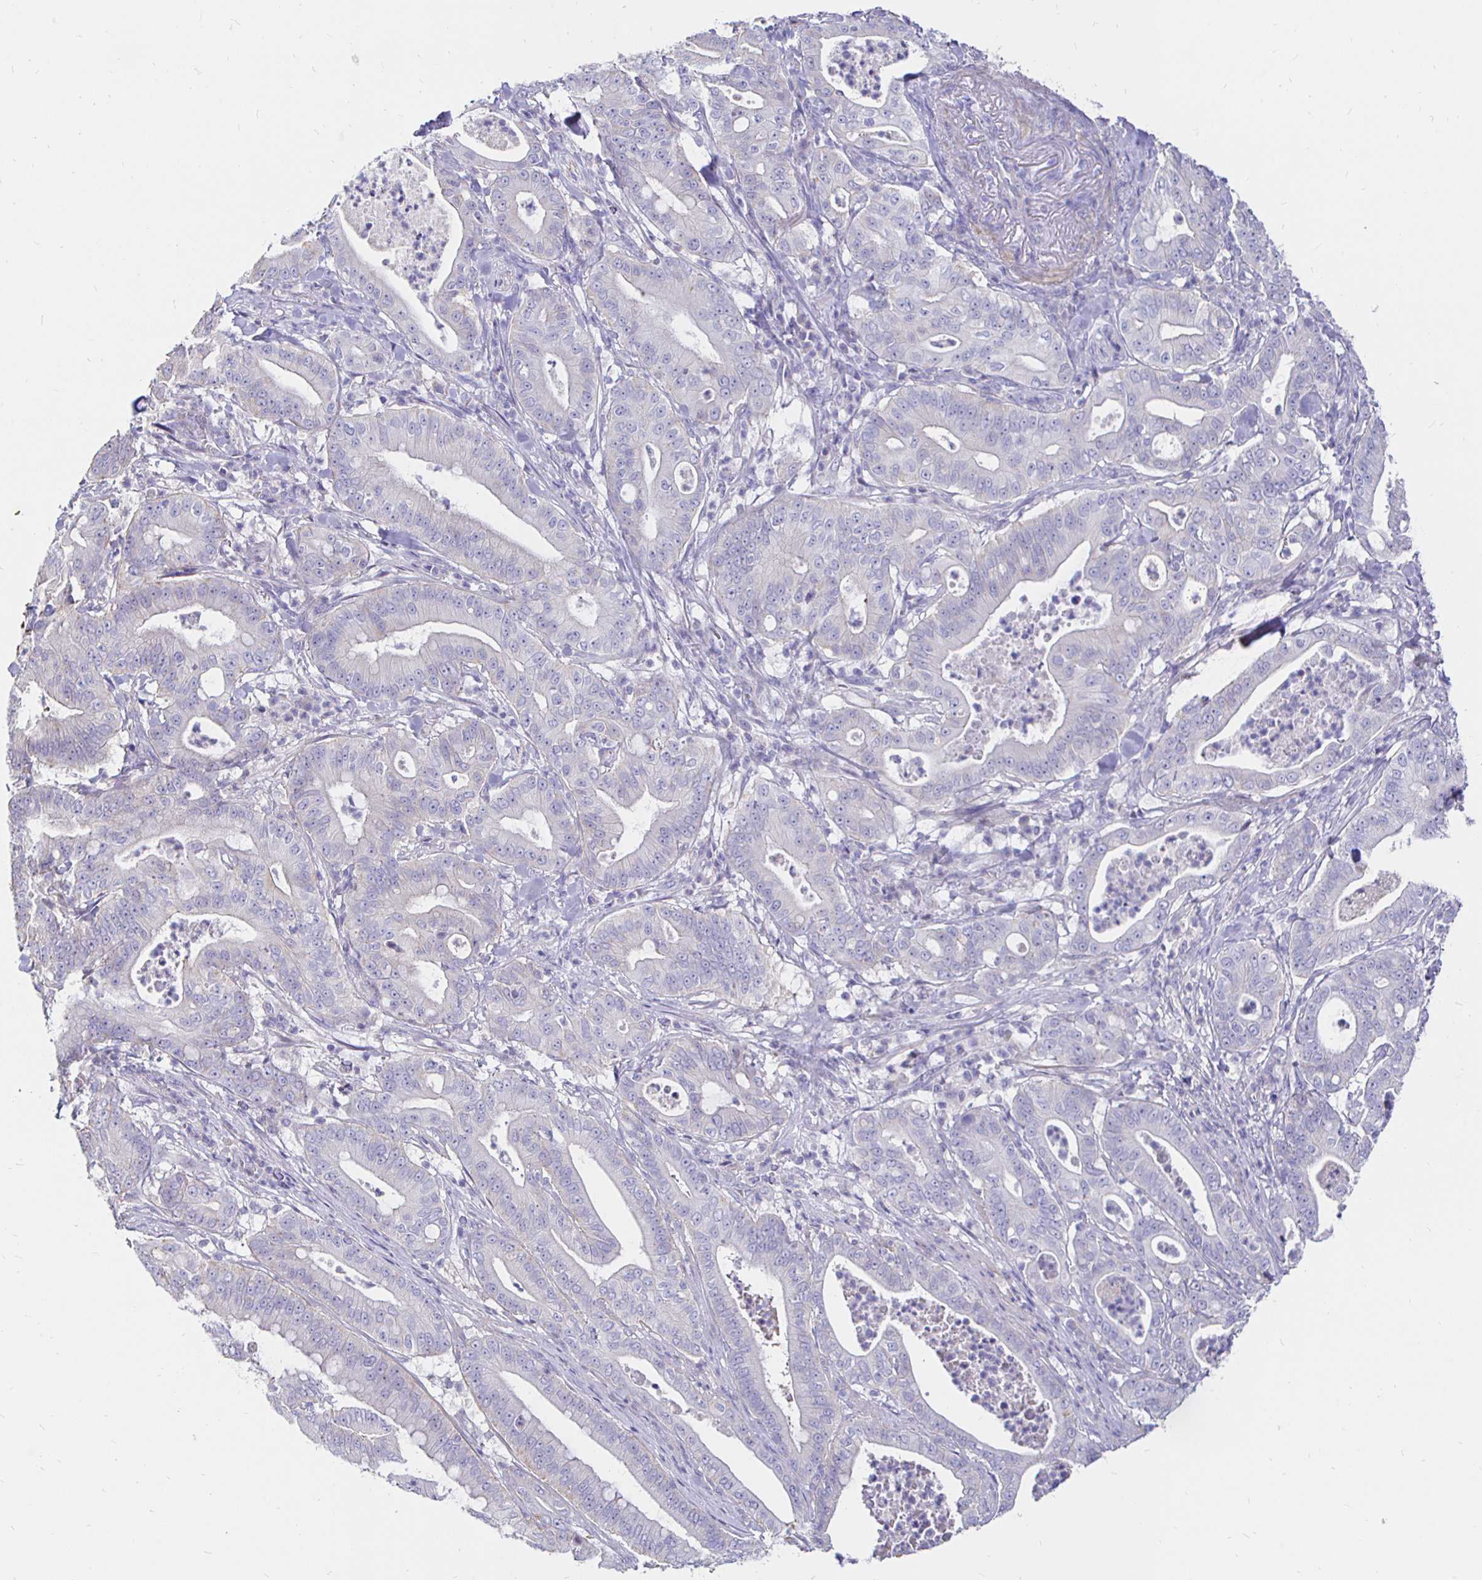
{"staining": {"intensity": "negative", "quantity": "none", "location": "none"}, "tissue": "pancreatic cancer", "cell_type": "Tumor cells", "image_type": "cancer", "snomed": [{"axis": "morphology", "description": "Adenocarcinoma, NOS"}, {"axis": "topography", "description": "Pancreas"}], "caption": "There is no significant positivity in tumor cells of adenocarcinoma (pancreatic).", "gene": "NECAB1", "patient": {"sex": "male", "age": 71}}